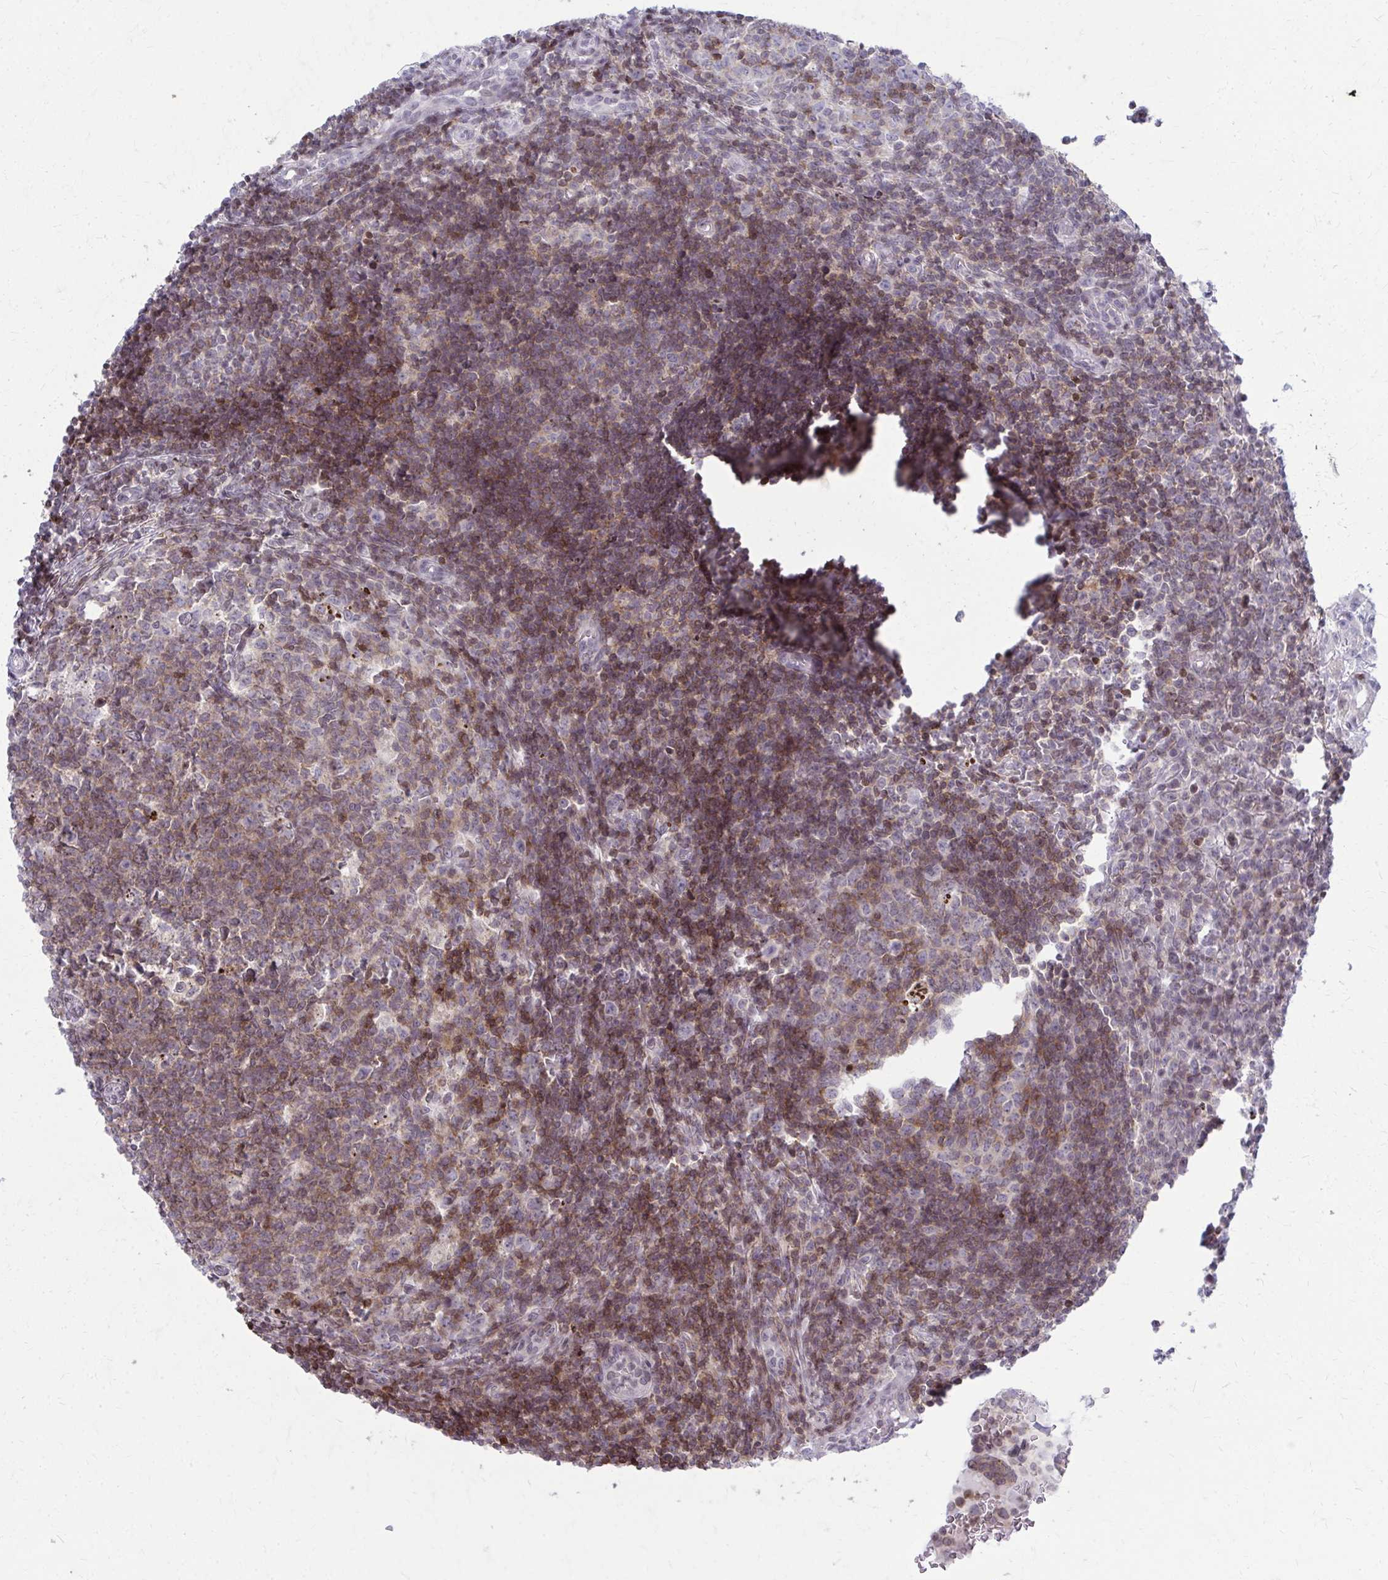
{"staining": {"intensity": "moderate", "quantity": "<25%", "location": "nuclear"}, "tissue": "appendix", "cell_type": "Glandular cells", "image_type": "normal", "snomed": [{"axis": "morphology", "description": "Normal tissue, NOS"}, {"axis": "topography", "description": "Appendix"}], "caption": "This image displays immunohistochemistry (IHC) staining of unremarkable human appendix, with low moderate nuclear expression in about <25% of glandular cells.", "gene": "AP5M1", "patient": {"sex": "male", "age": 18}}